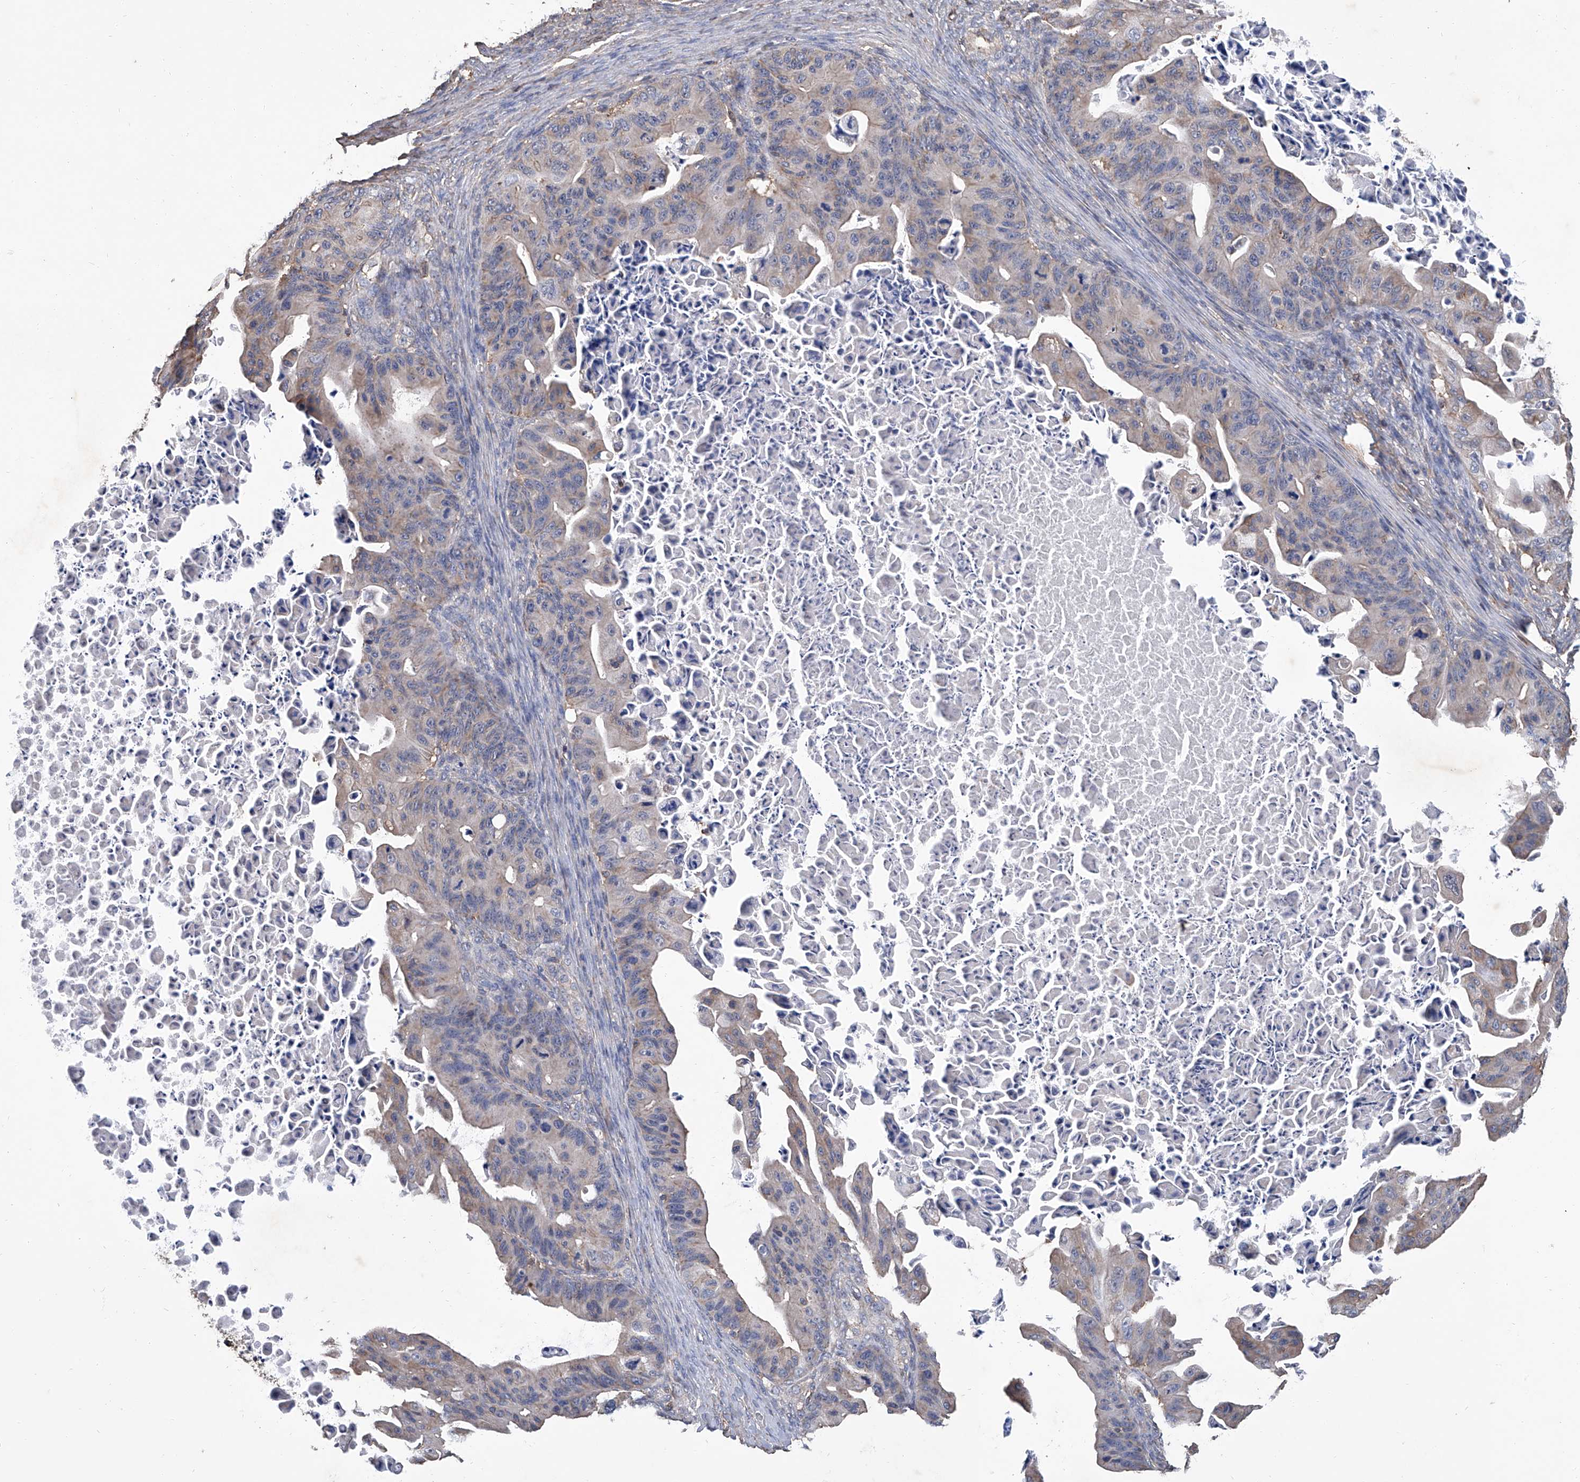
{"staining": {"intensity": "weak", "quantity": "<25%", "location": "cytoplasmic/membranous"}, "tissue": "ovarian cancer", "cell_type": "Tumor cells", "image_type": "cancer", "snomed": [{"axis": "morphology", "description": "Cystadenocarcinoma, mucinous, NOS"}, {"axis": "topography", "description": "Ovary"}], "caption": "Human ovarian mucinous cystadenocarcinoma stained for a protein using immunohistochemistry demonstrates no expression in tumor cells.", "gene": "GPT", "patient": {"sex": "female", "age": 37}}